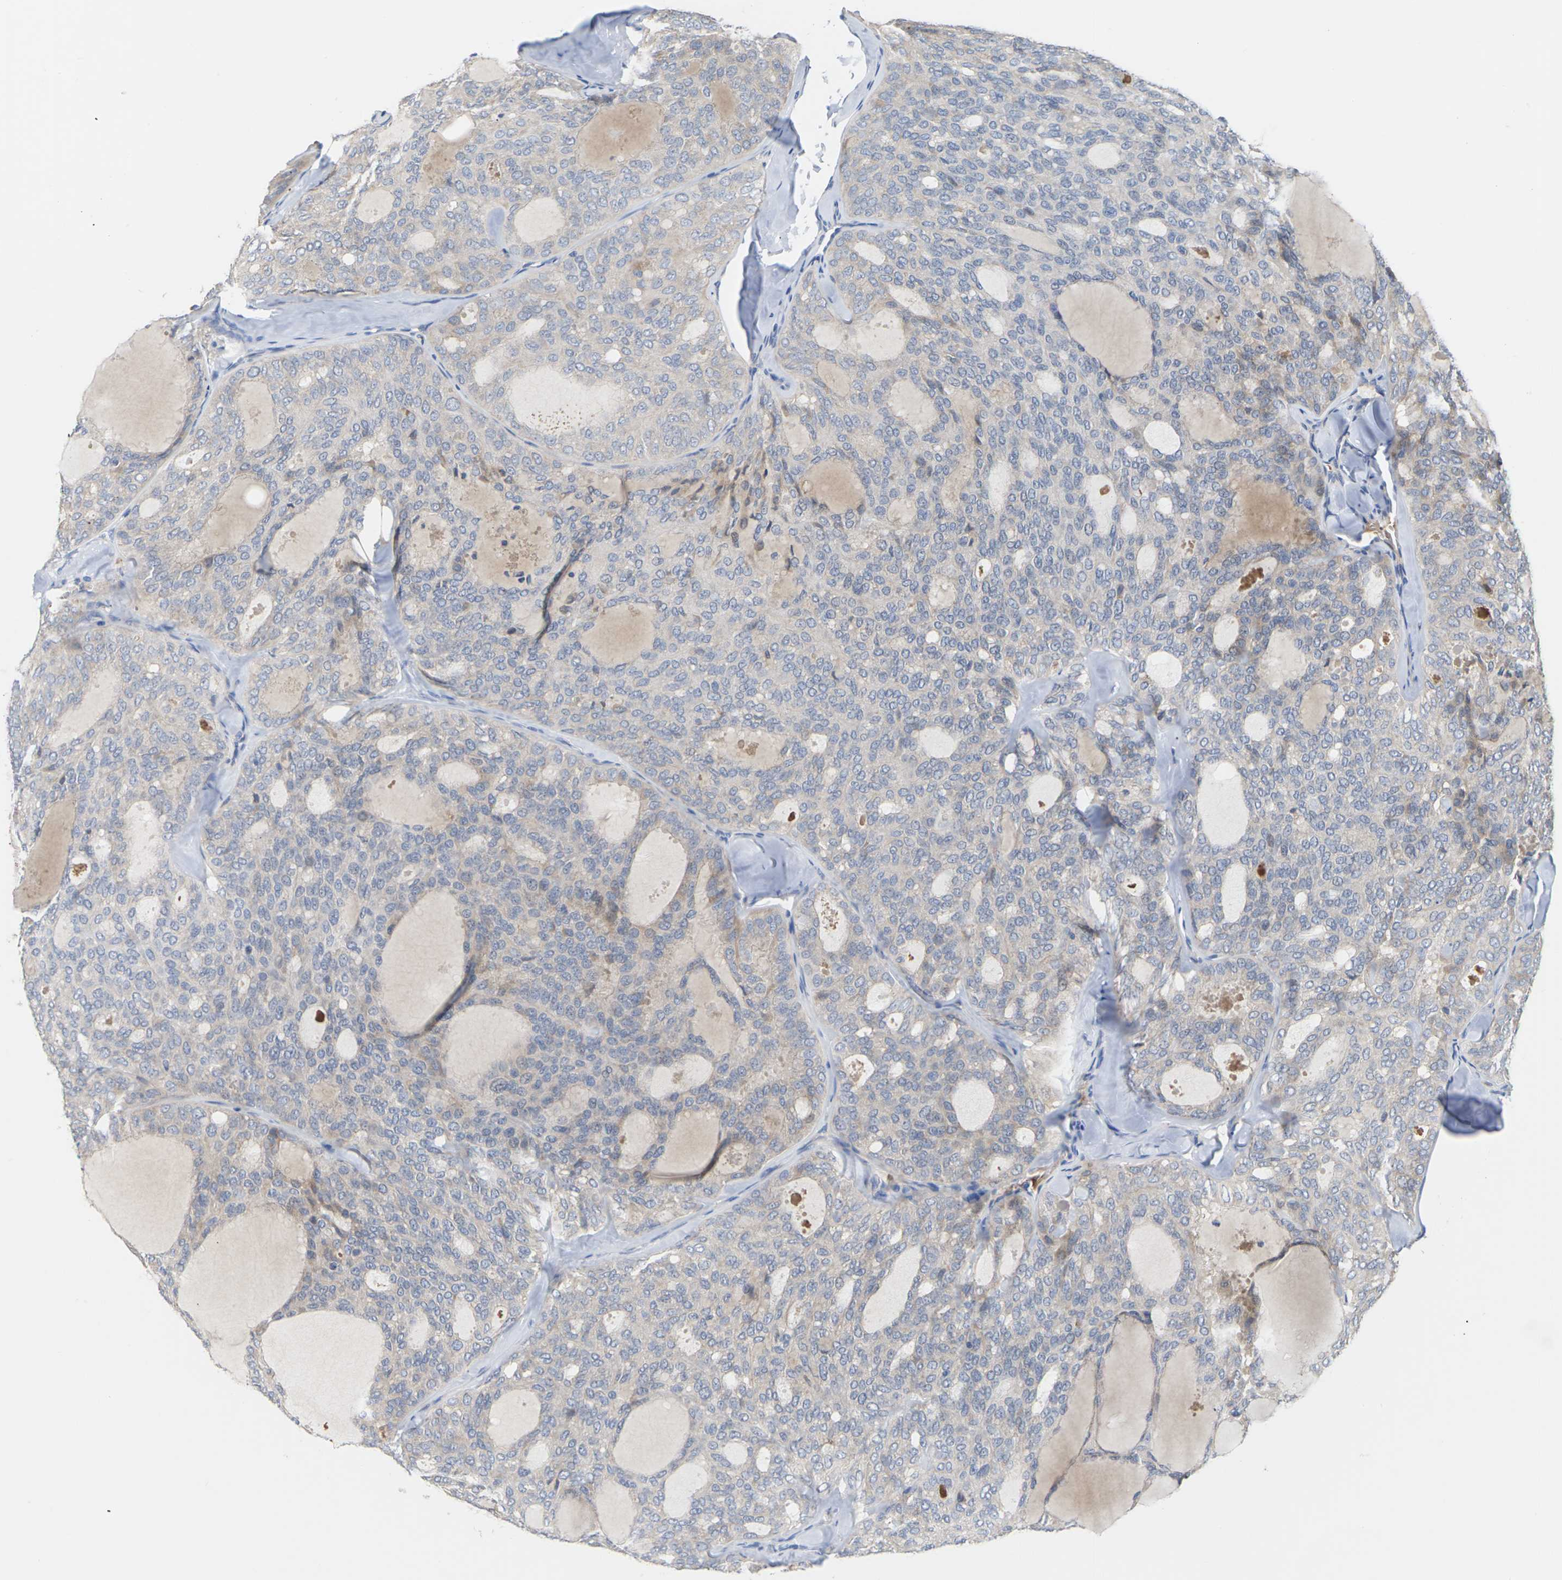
{"staining": {"intensity": "weak", "quantity": ">75%", "location": "cytoplasmic/membranous"}, "tissue": "thyroid cancer", "cell_type": "Tumor cells", "image_type": "cancer", "snomed": [{"axis": "morphology", "description": "Follicular adenoma carcinoma, NOS"}, {"axis": "topography", "description": "Thyroid gland"}], "caption": "Weak cytoplasmic/membranous positivity for a protein is appreciated in approximately >75% of tumor cells of thyroid cancer (follicular adenoma carcinoma) using immunohistochemistry (IHC).", "gene": "TMCO4", "patient": {"sex": "male", "age": 75}}